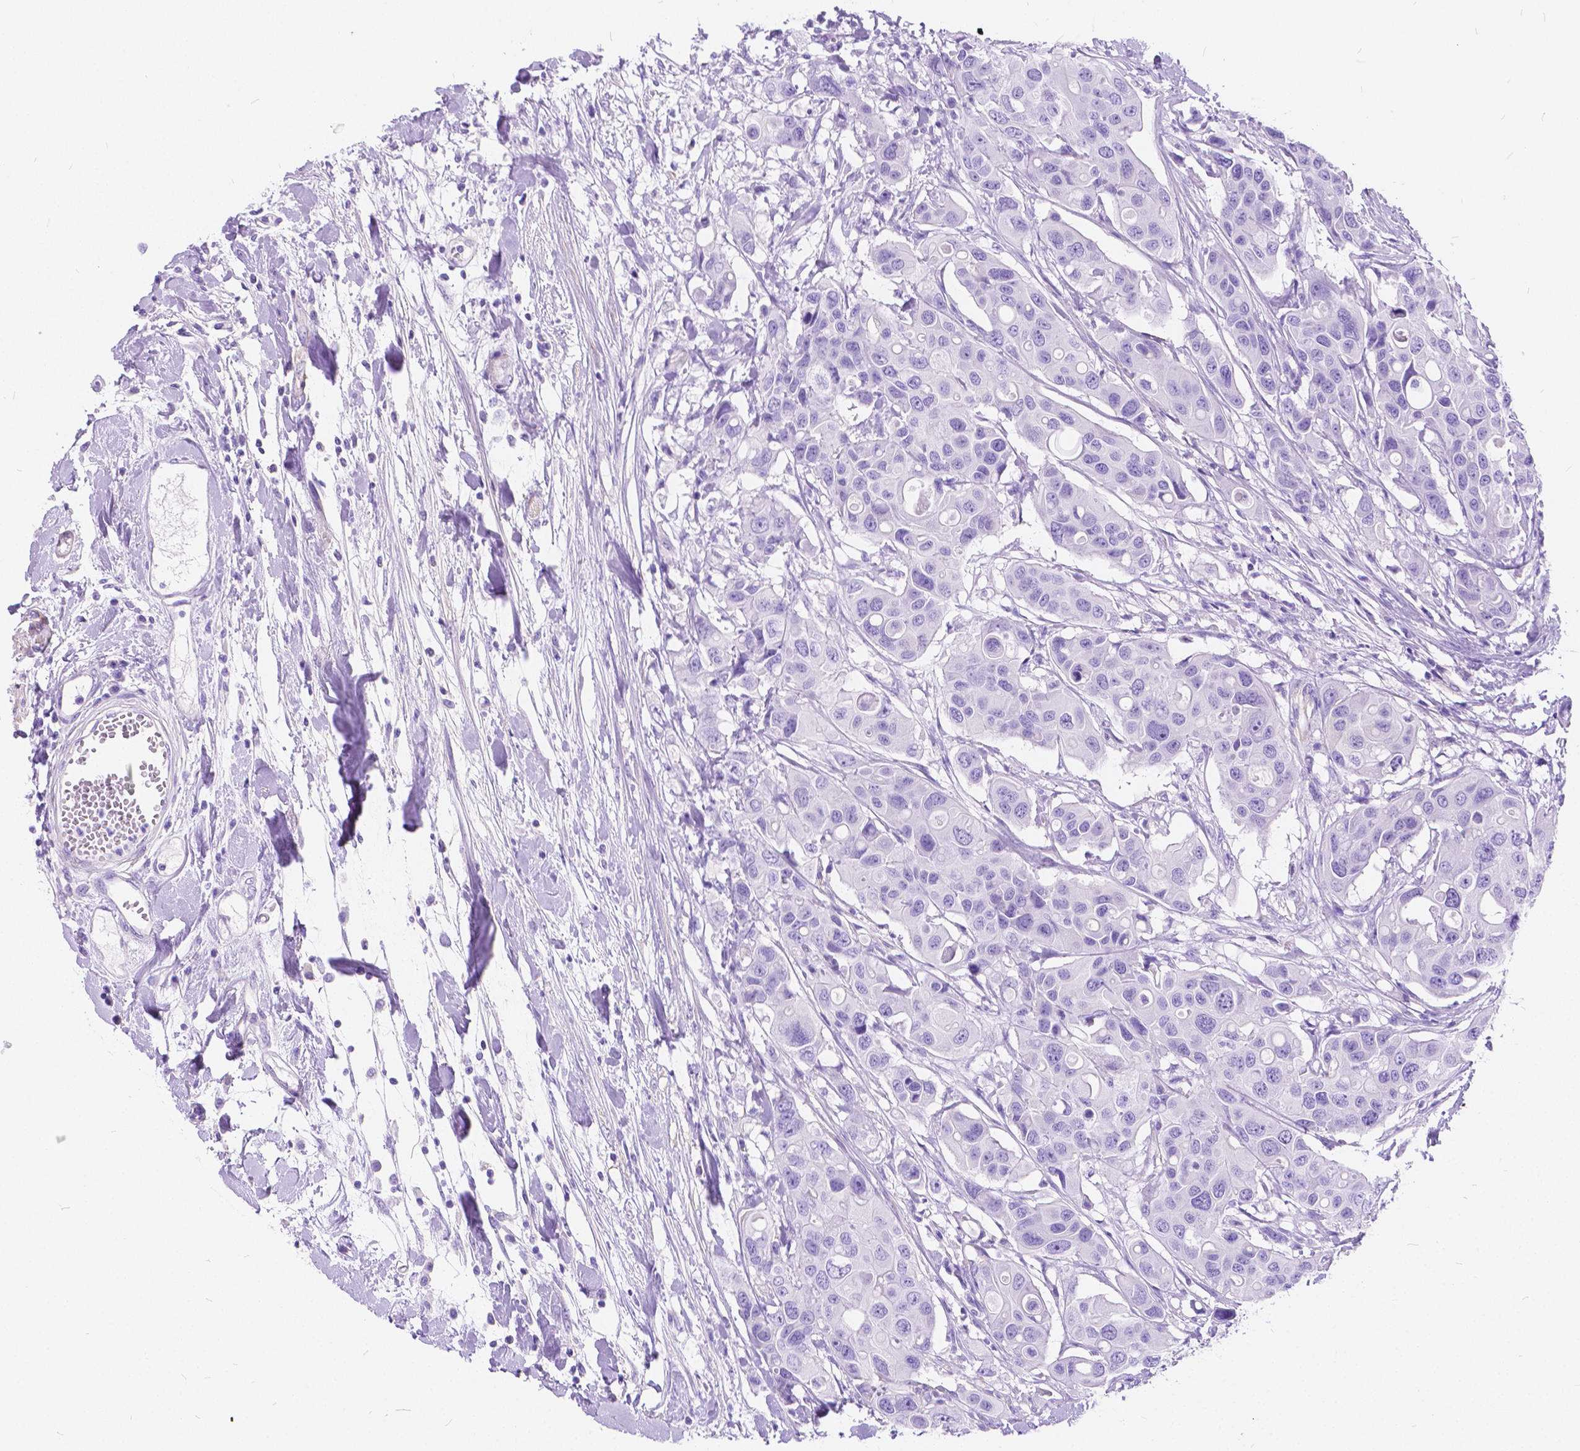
{"staining": {"intensity": "negative", "quantity": "none", "location": "none"}, "tissue": "colorectal cancer", "cell_type": "Tumor cells", "image_type": "cancer", "snomed": [{"axis": "morphology", "description": "Adenocarcinoma, NOS"}, {"axis": "topography", "description": "Colon"}], "caption": "High magnification brightfield microscopy of colorectal cancer (adenocarcinoma) stained with DAB (3,3'-diaminobenzidine) (brown) and counterstained with hematoxylin (blue): tumor cells show no significant staining.", "gene": "CHRM1", "patient": {"sex": "male", "age": 77}}